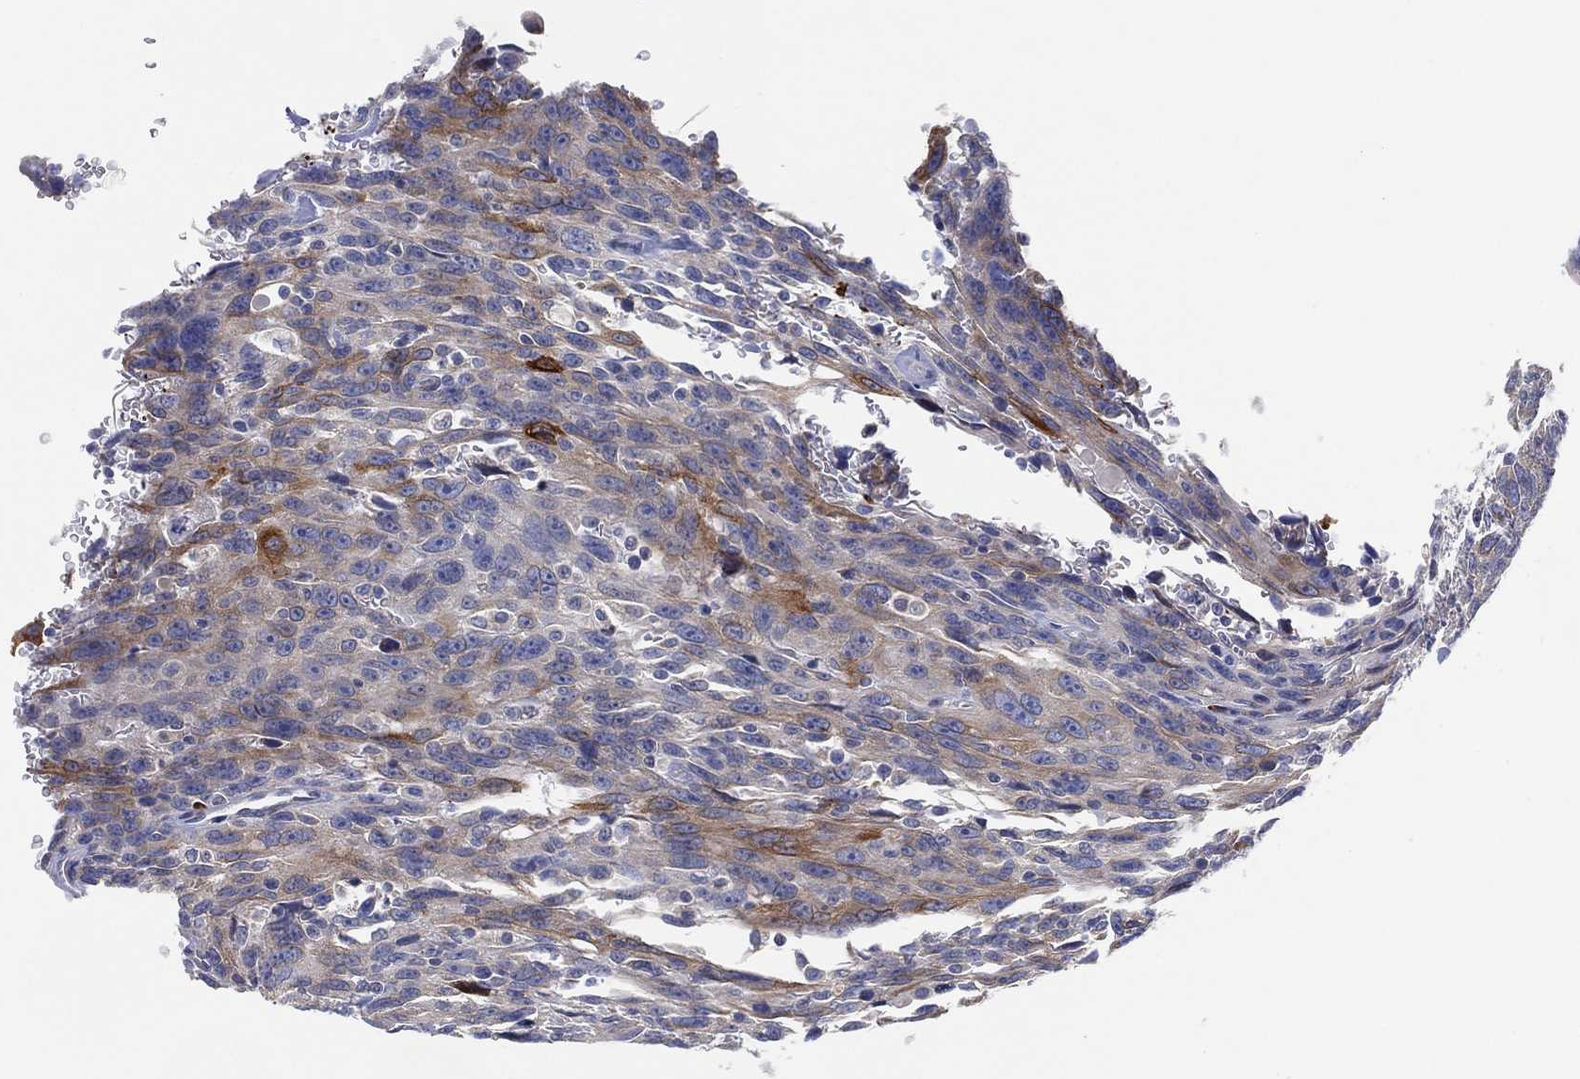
{"staining": {"intensity": "moderate", "quantity": "<25%", "location": "cytoplasmic/membranous"}, "tissue": "urothelial cancer", "cell_type": "Tumor cells", "image_type": "cancer", "snomed": [{"axis": "morphology", "description": "Urothelial carcinoma, NOS"}, {"axis": "morphology", "description": "Urothelial carcinoma, High grade"}, {"axis": "topography", "description": "Urinary bladder"}], "caption": "IHC image of neoplastic tissue: human urothelial cancer stained using IHC displays low levels of moderate protein expression localized specifically in the cytoplasmic/membranous of tumor cells, appearing as a cytoplasmic/membranous brown color.", "gene": "TMEM40", "patient": {"sex": "female", "age": 73}}